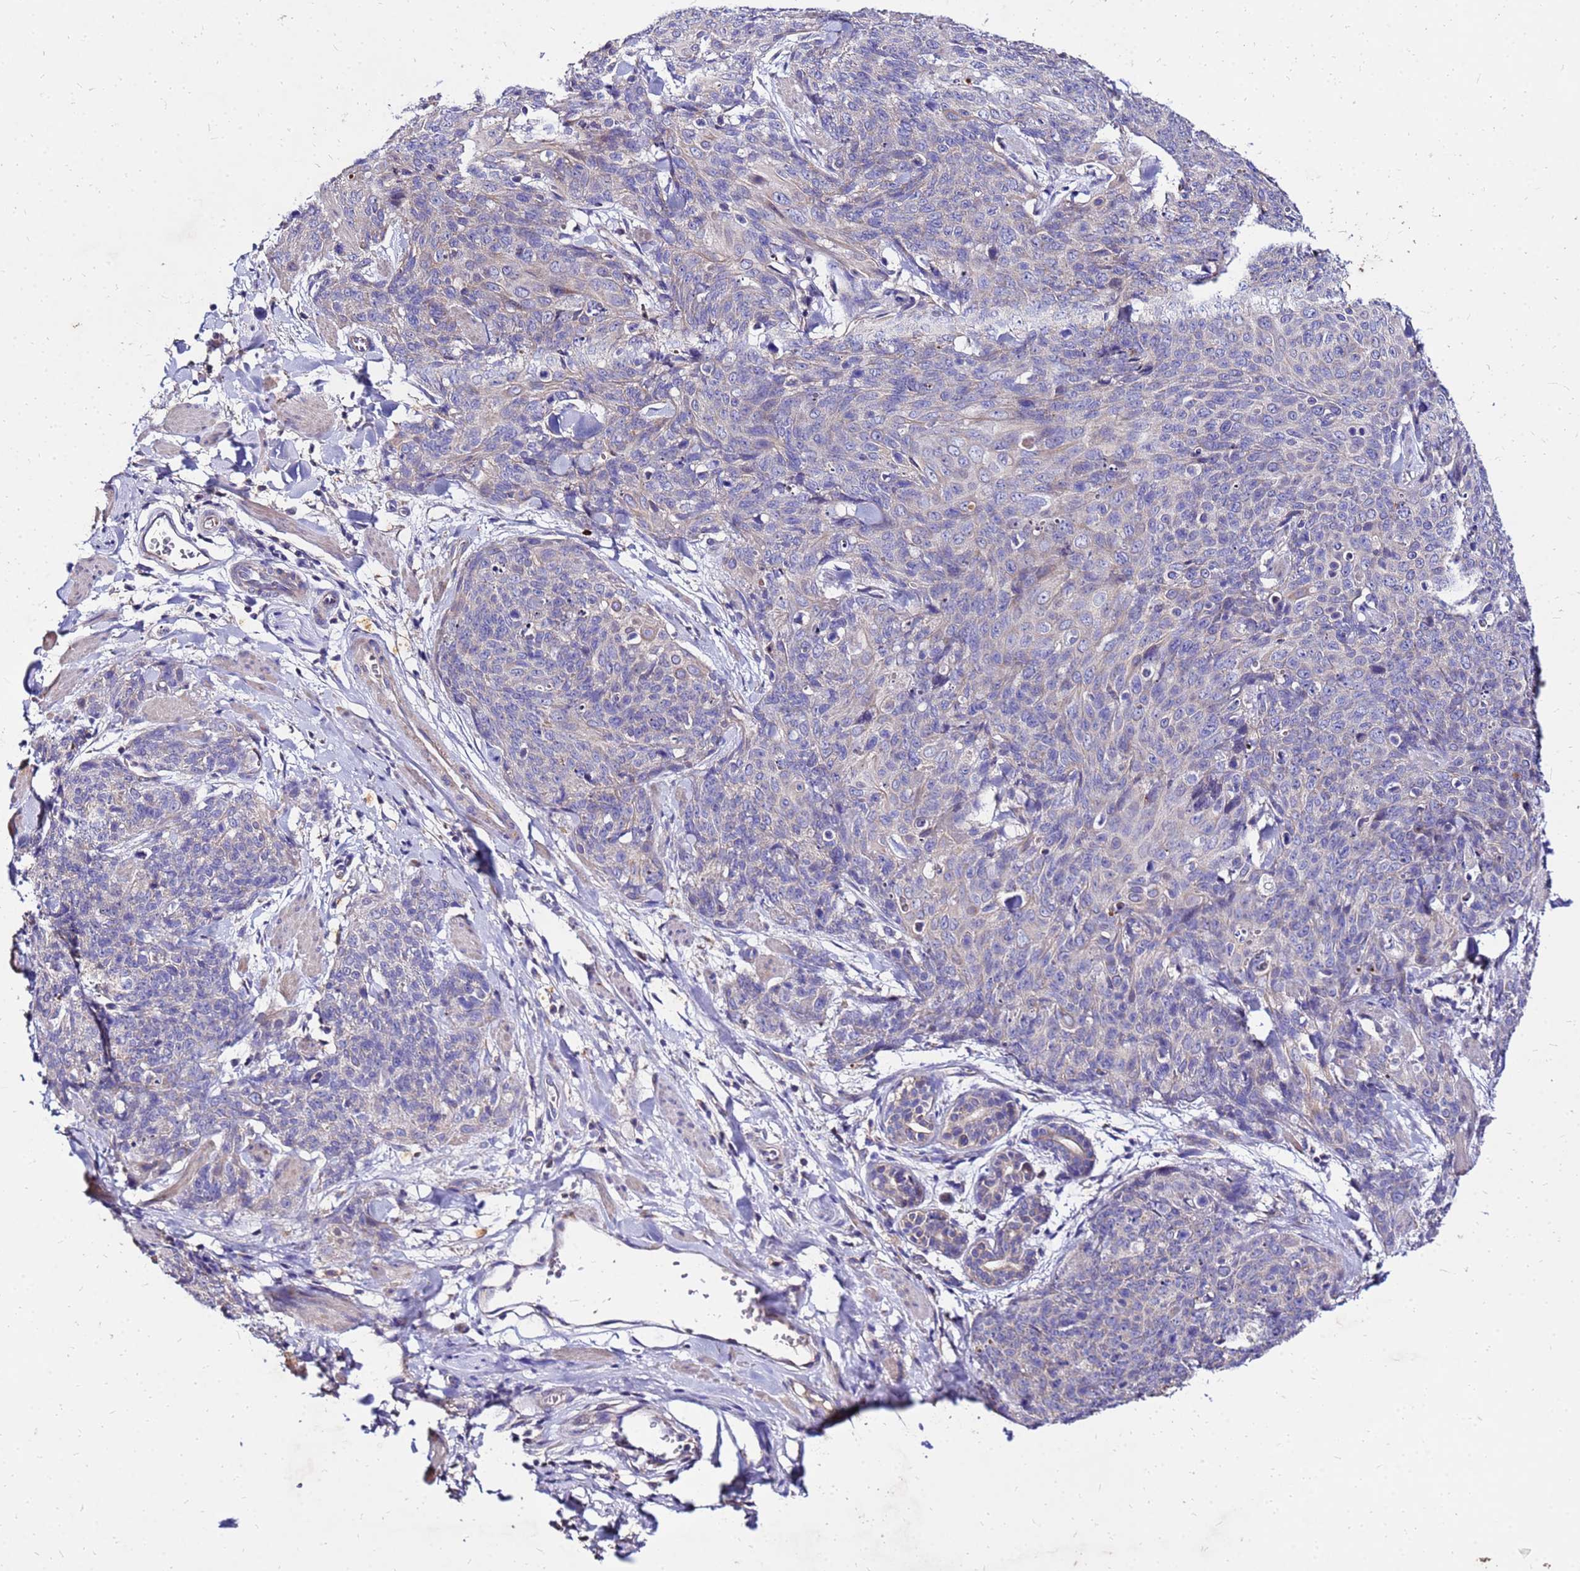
{"staining": {"intensity": "negative", "quantity": "none", "location": "none"}, "tissue": "skin cancer", "cell_type": "Tumor cells", "image_type": "cancer", "snomed": [{"axis": "morphology", "description": "Squamous cell carcinoma, NOS"}, {"axis": "topography", "description": "Skin"}, {"axis": "topography", "description": "Vulva"}], "caption": "High magnification brightfield microscopy of skin cancer stained with DAB (3,3'-diaminobenzidine) (brown) and counterstained with hematoxylin (blue): tumor cells show no significant expression. (DAB (3,3'-diaminobenzidine) immunohistochemistry (IHC), high magnification).", "gene": "COX14", "patient": {"sex": "female", "age": 85}}